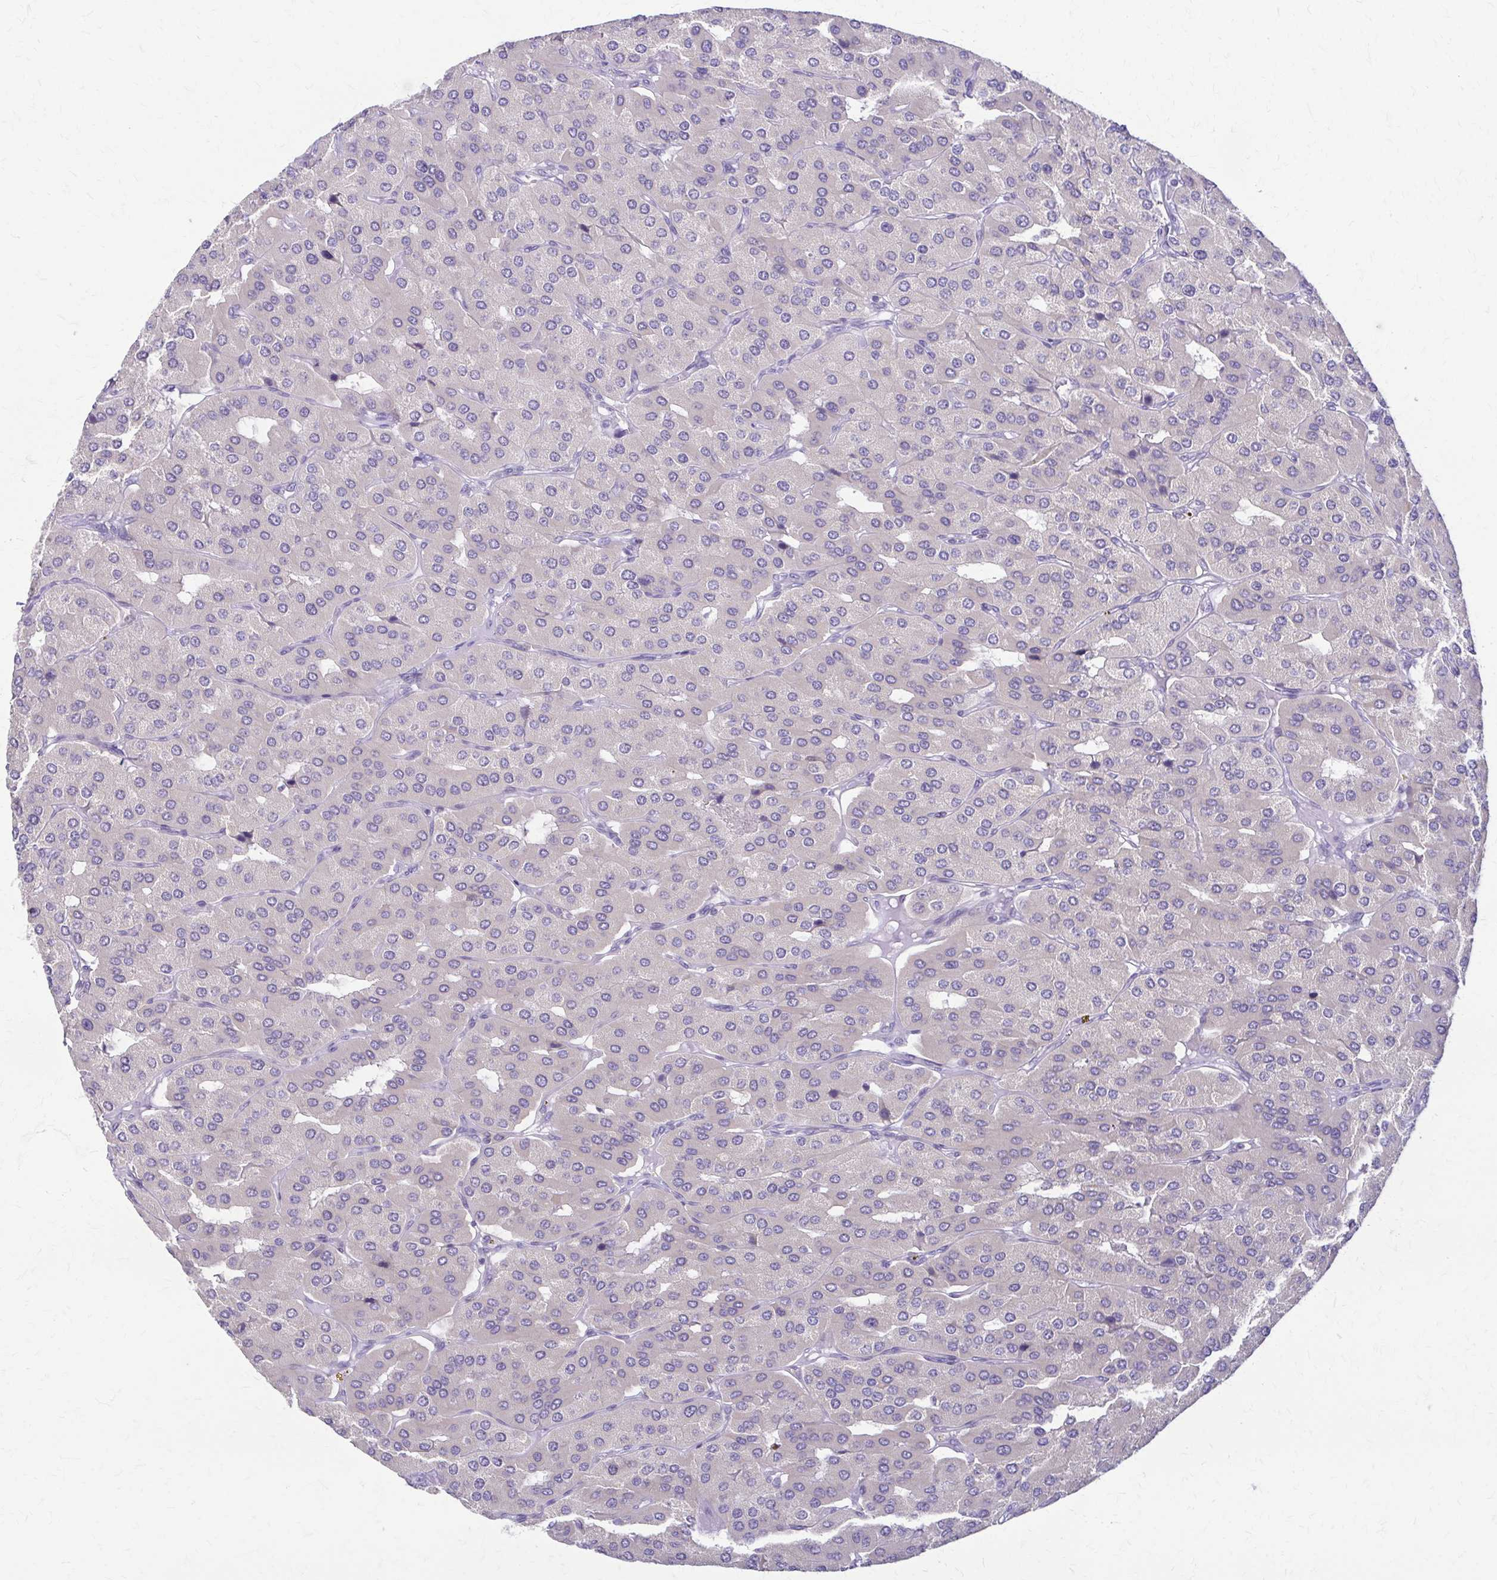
{"staining": {"intensity": "negative", "quantity": "none", "location": "none"}, "tissue": "parathyroid gland", "cell_type": "Glandular cells", "image_type": "normal", "snomed": [{"axis": "morphology", "description": "Normal tissue, NOS"}, {"axis": "morphology", "description": "Adenoma, NOS"}, {"axis": "topography", "description": "Parathyroid gland"}], "caption": "Photomicrograph shows no significant protein staining in glandular cells of benign parathyroid gland.", "gene": "PIK3AP1", "patient": {"sex": "female", "age": 86}}